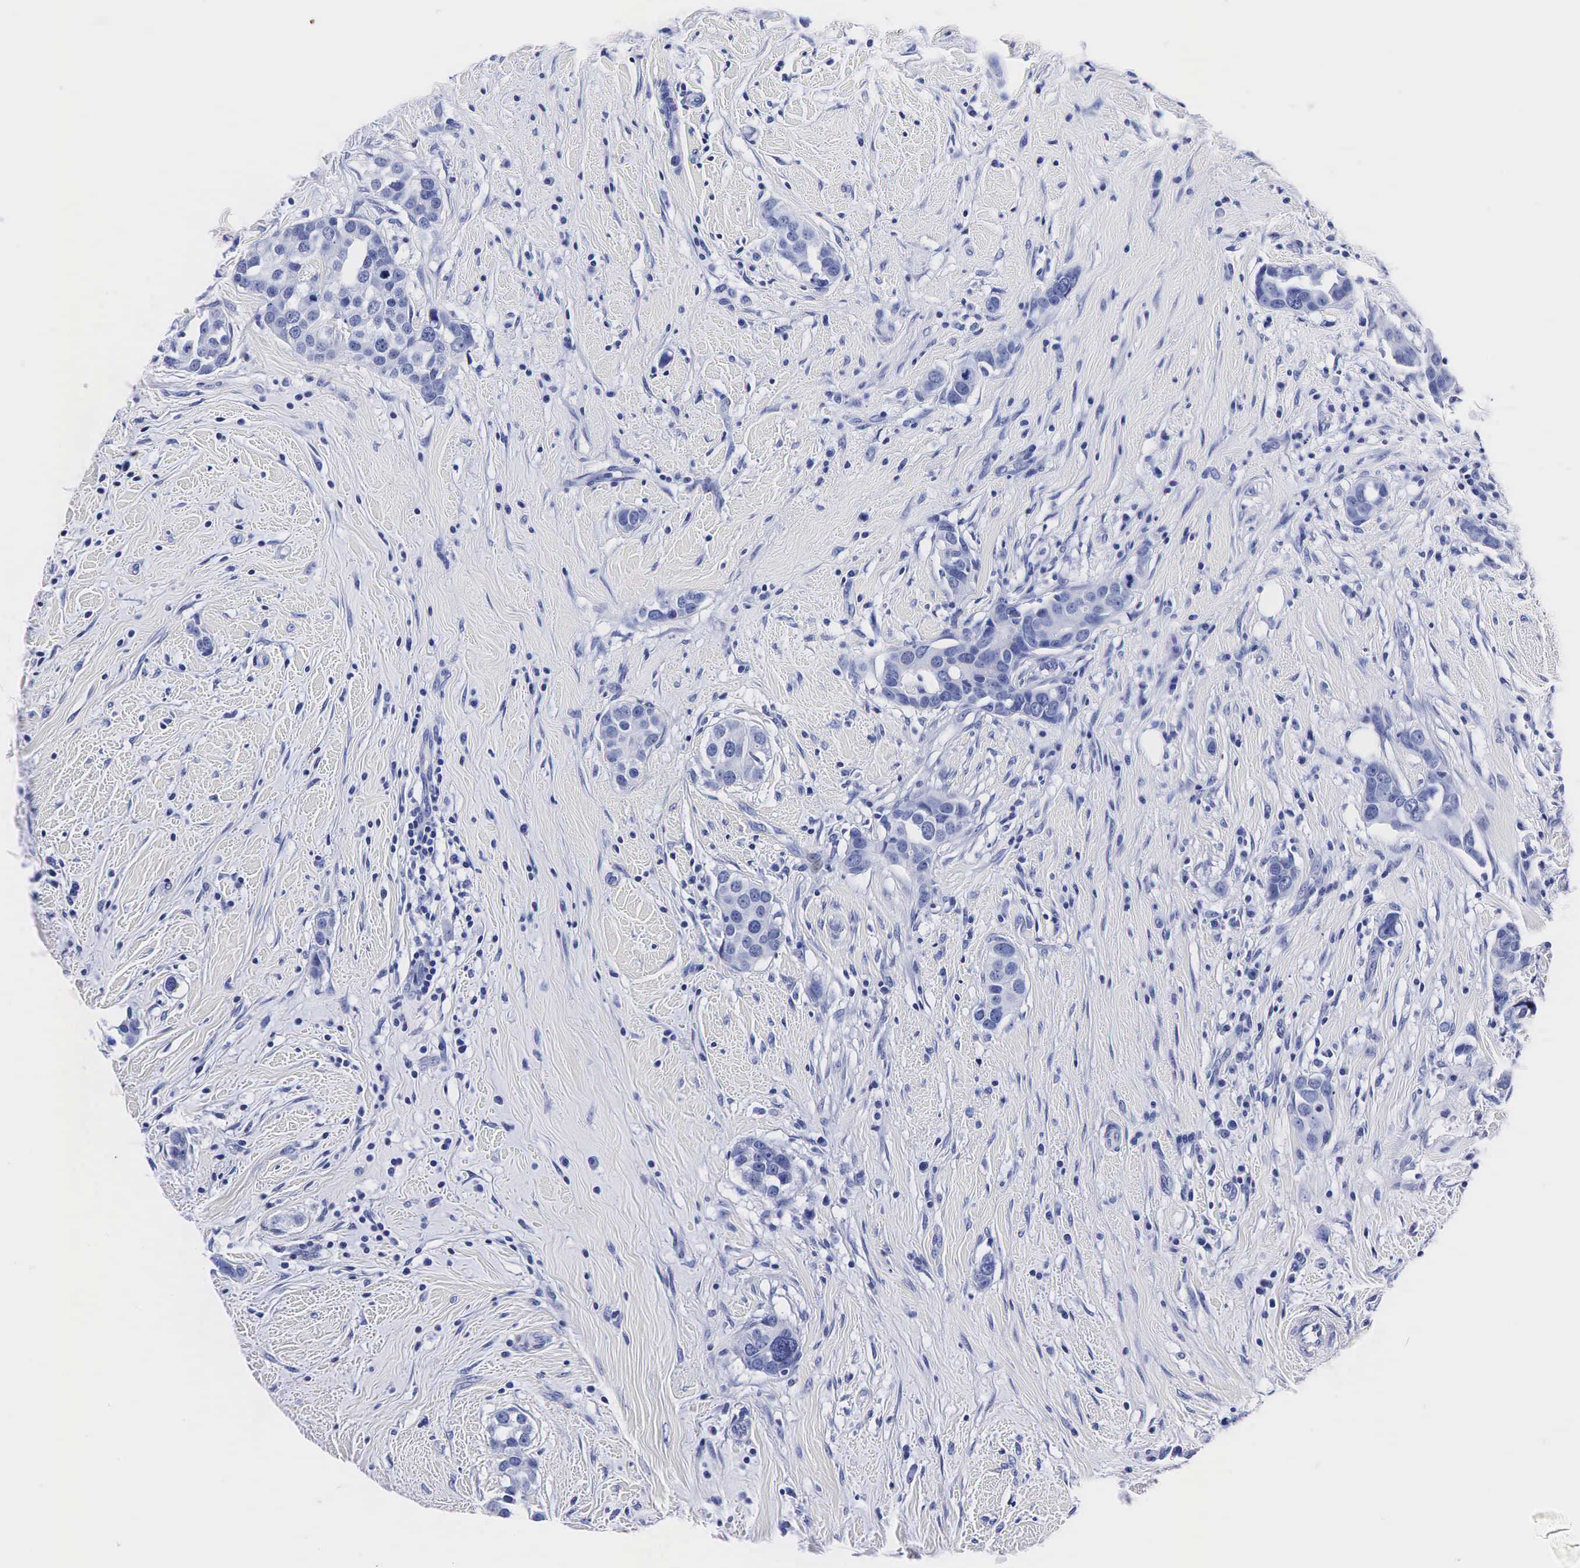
{"staining": {"intensity": "negative", "quantity": "none", "location": "none"}, "tissue": "breast cancer", "cell_type": "Tumor cells", "image_type": "cancer", "snomed": [{"axis": "morphology", "description": "Duct carcinoma"}, {"axis": "topography", "description": "Breast"}], "caption": "A high-resolution micrograph shows immunohistochemistry staining of intraductal carcinoma (breast), which exhibits no significant expression in tumor cells.", "gene": "TG", "patient": {"sex": "female", "age": 55}}